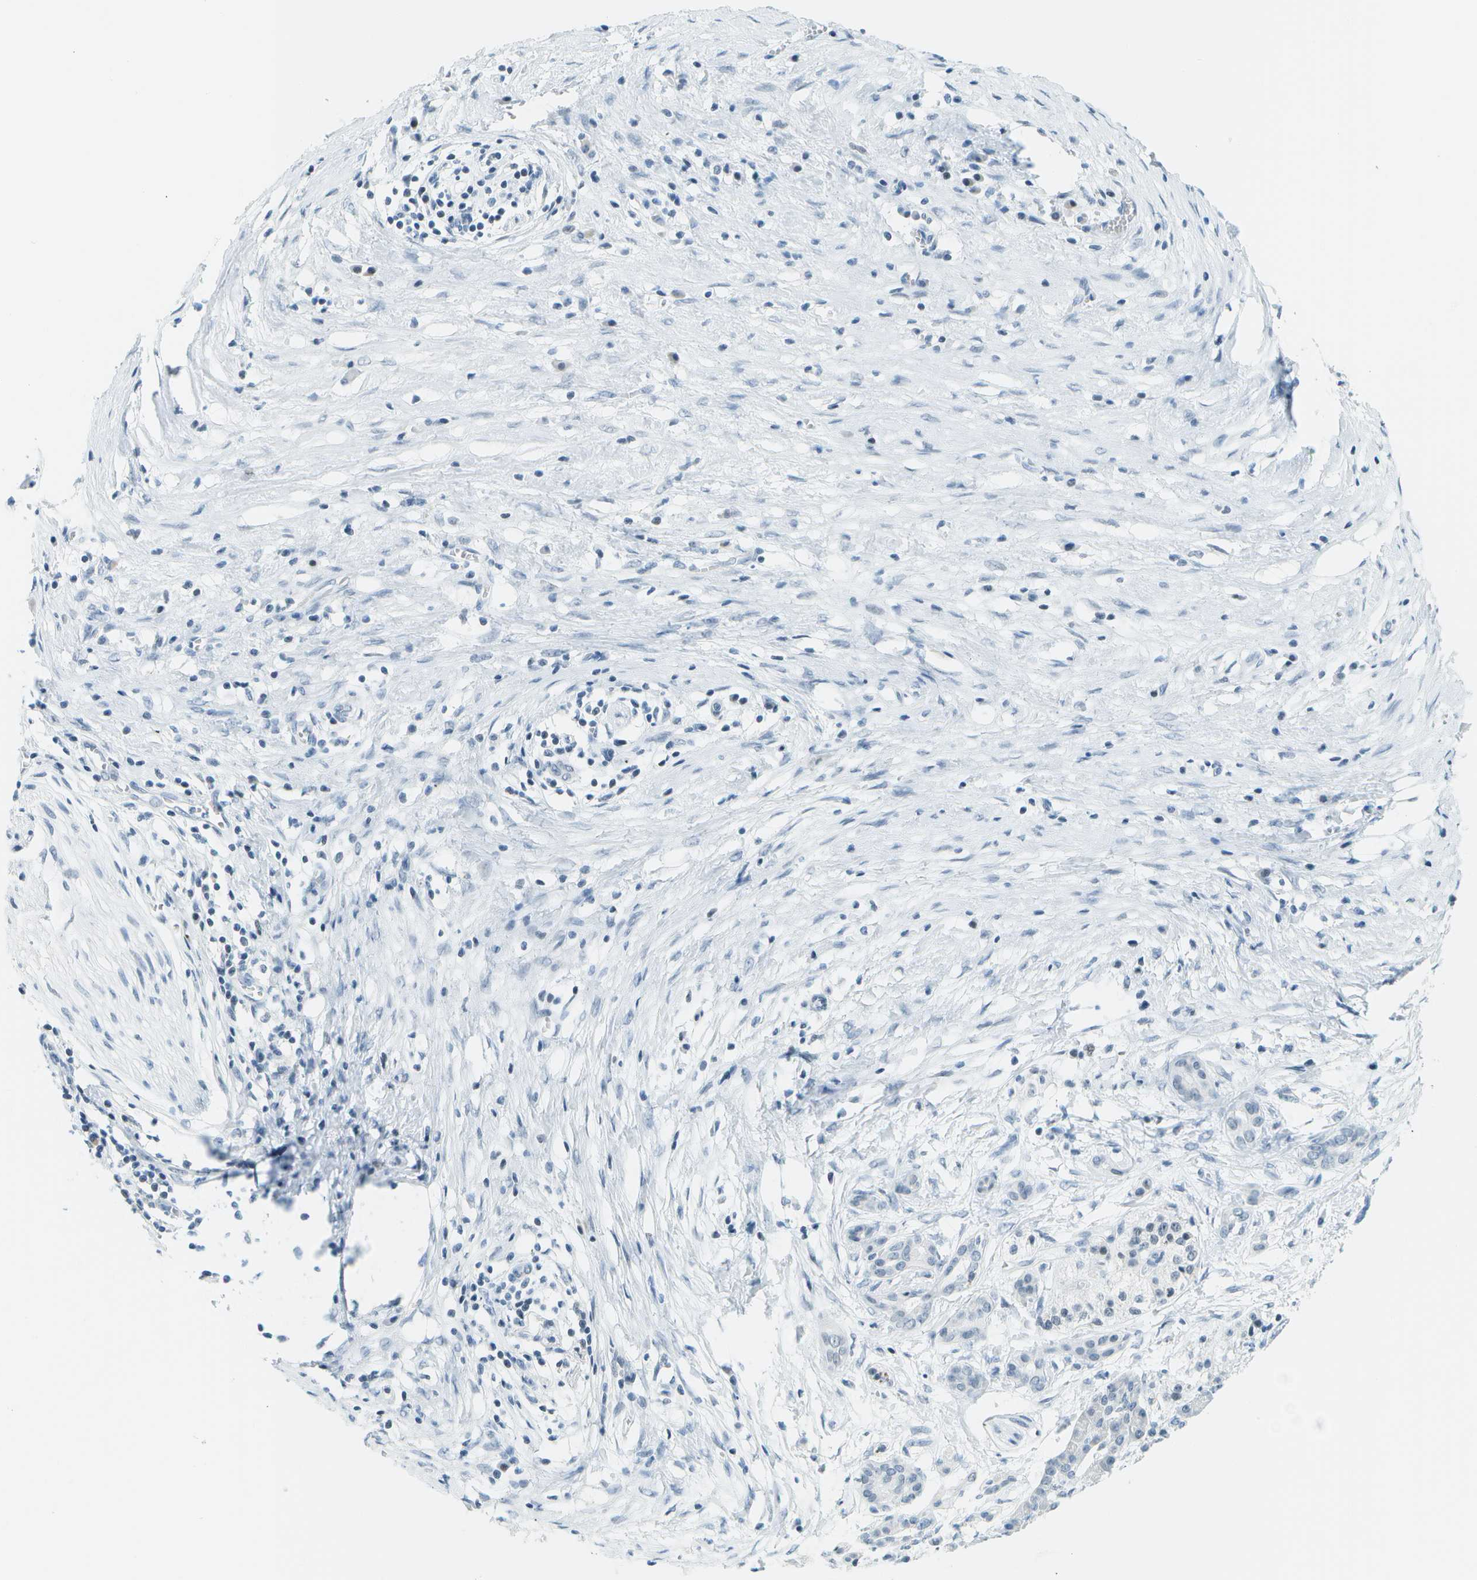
{"staining": {"intensity": "negative", "quantity": "none", "location": "none"}, "tissue": "pancreatic cancer", "cell_type": "Tumor cells", "image_type": "cancer", "snomed": [{"axis": "morphology", "description": "Adenocarcinoma, NOS"}, {"axis": "topography", "description": "Pancreas"}], "caption": "High magnification brightfield microscopy of adenocarcinoma (pancreatic) stained with DAB (3,3'-diaminobenzidine) (brown) and counterstained with hematoxylin (blue): tumor cells show no significant staining.", "gene": "NEK11", "patient": {"sex": "female", "age": 70}}